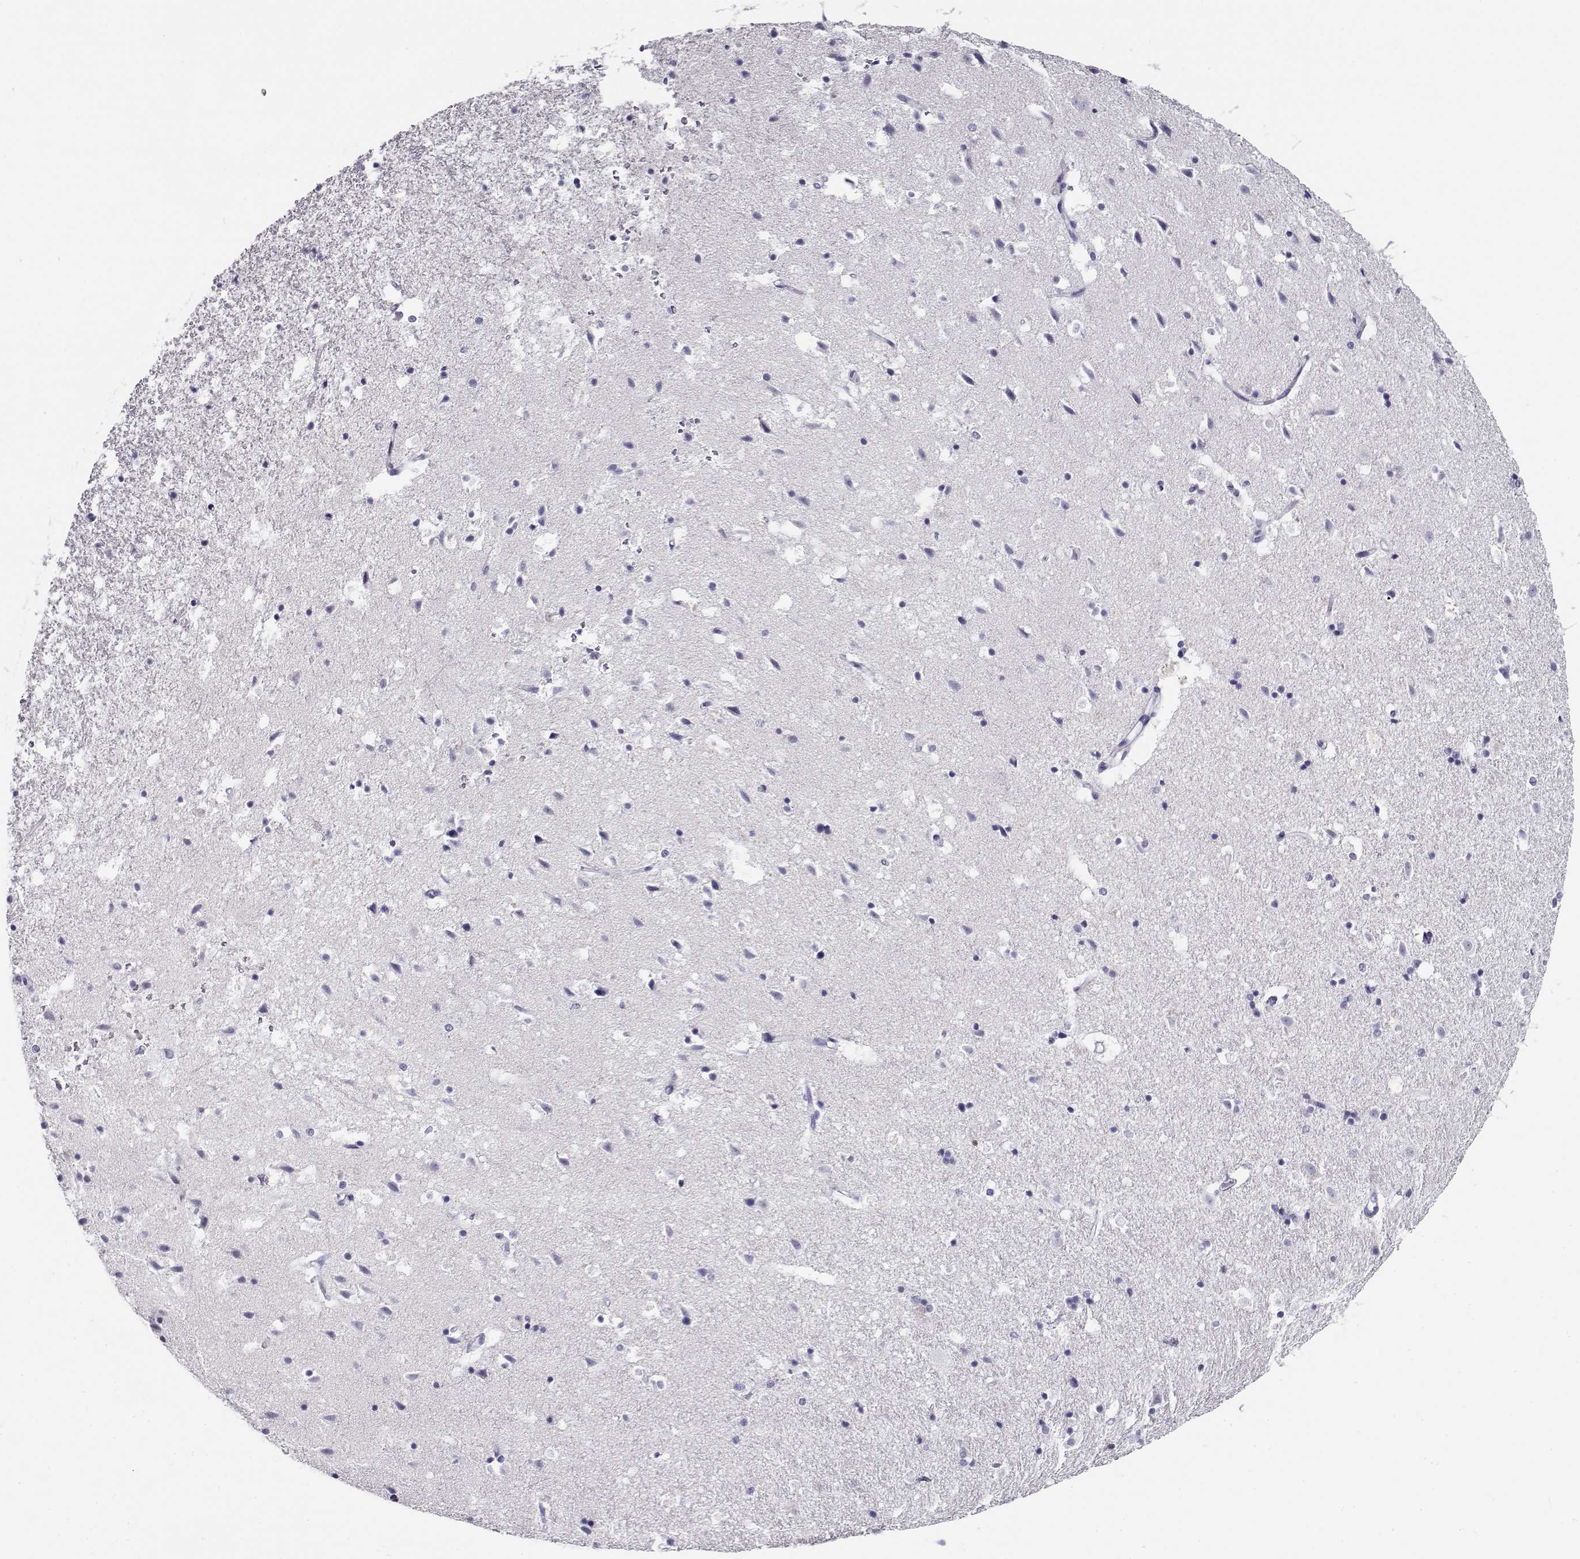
{"staining": {"intensity": "negative", "quantity": "none", "location": "none"}, "tissue": "hippocampus", "cell_type": "Glial cells", "image_type": "normal", "snomed": [{"axis": "morphology", "description": "Normal tissue, NOS"}, {"axis": "topography", "description": "Hippocampus"}], "caption": "Immunohistochemistry of unremarkable human hippocampus shows no staining in glial cells.", "gene": "CABS1", "patient": {"sex": "male", "age": 49}}